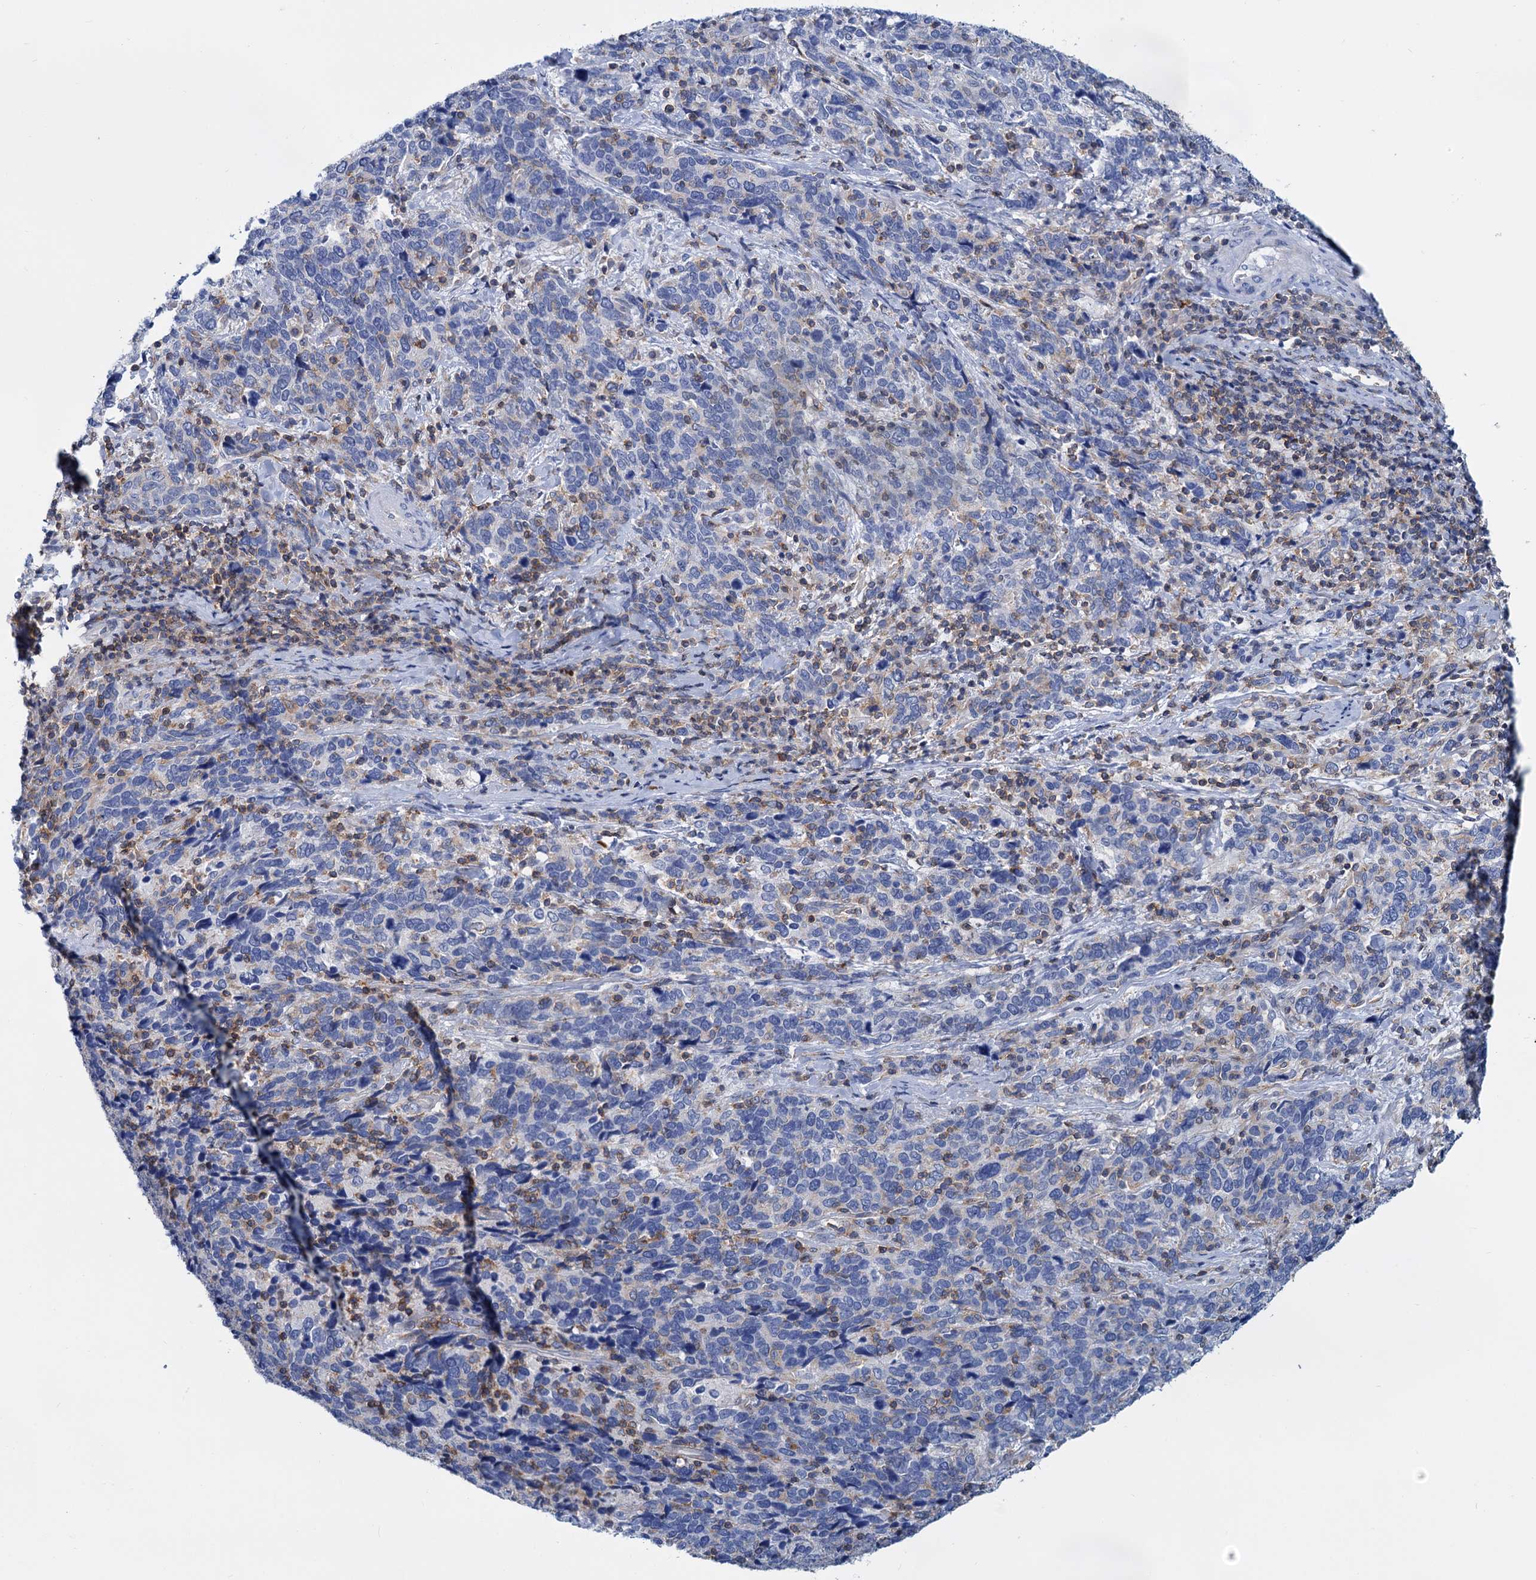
{"staining": {"intensity": "negative", "quantity": "none", "location": "none"}, "tissue": "cervical cancer", "cell_type": "Tumor cells", "image_type": "cancer", "snomed": [{"axis": "morphology", "description": "Squamous cell carcinoma, NOS"}, {"axis": "topography", "description": "Cervix"}], "caption": "An IHC micrograph of squamous cell carcinoma (cervical) is shown. There is no staining in tumor cells of squamous cell carcinoma (cervical).", "gene": "LRCH4", "patient": {"sex": "female", "age": 41}}